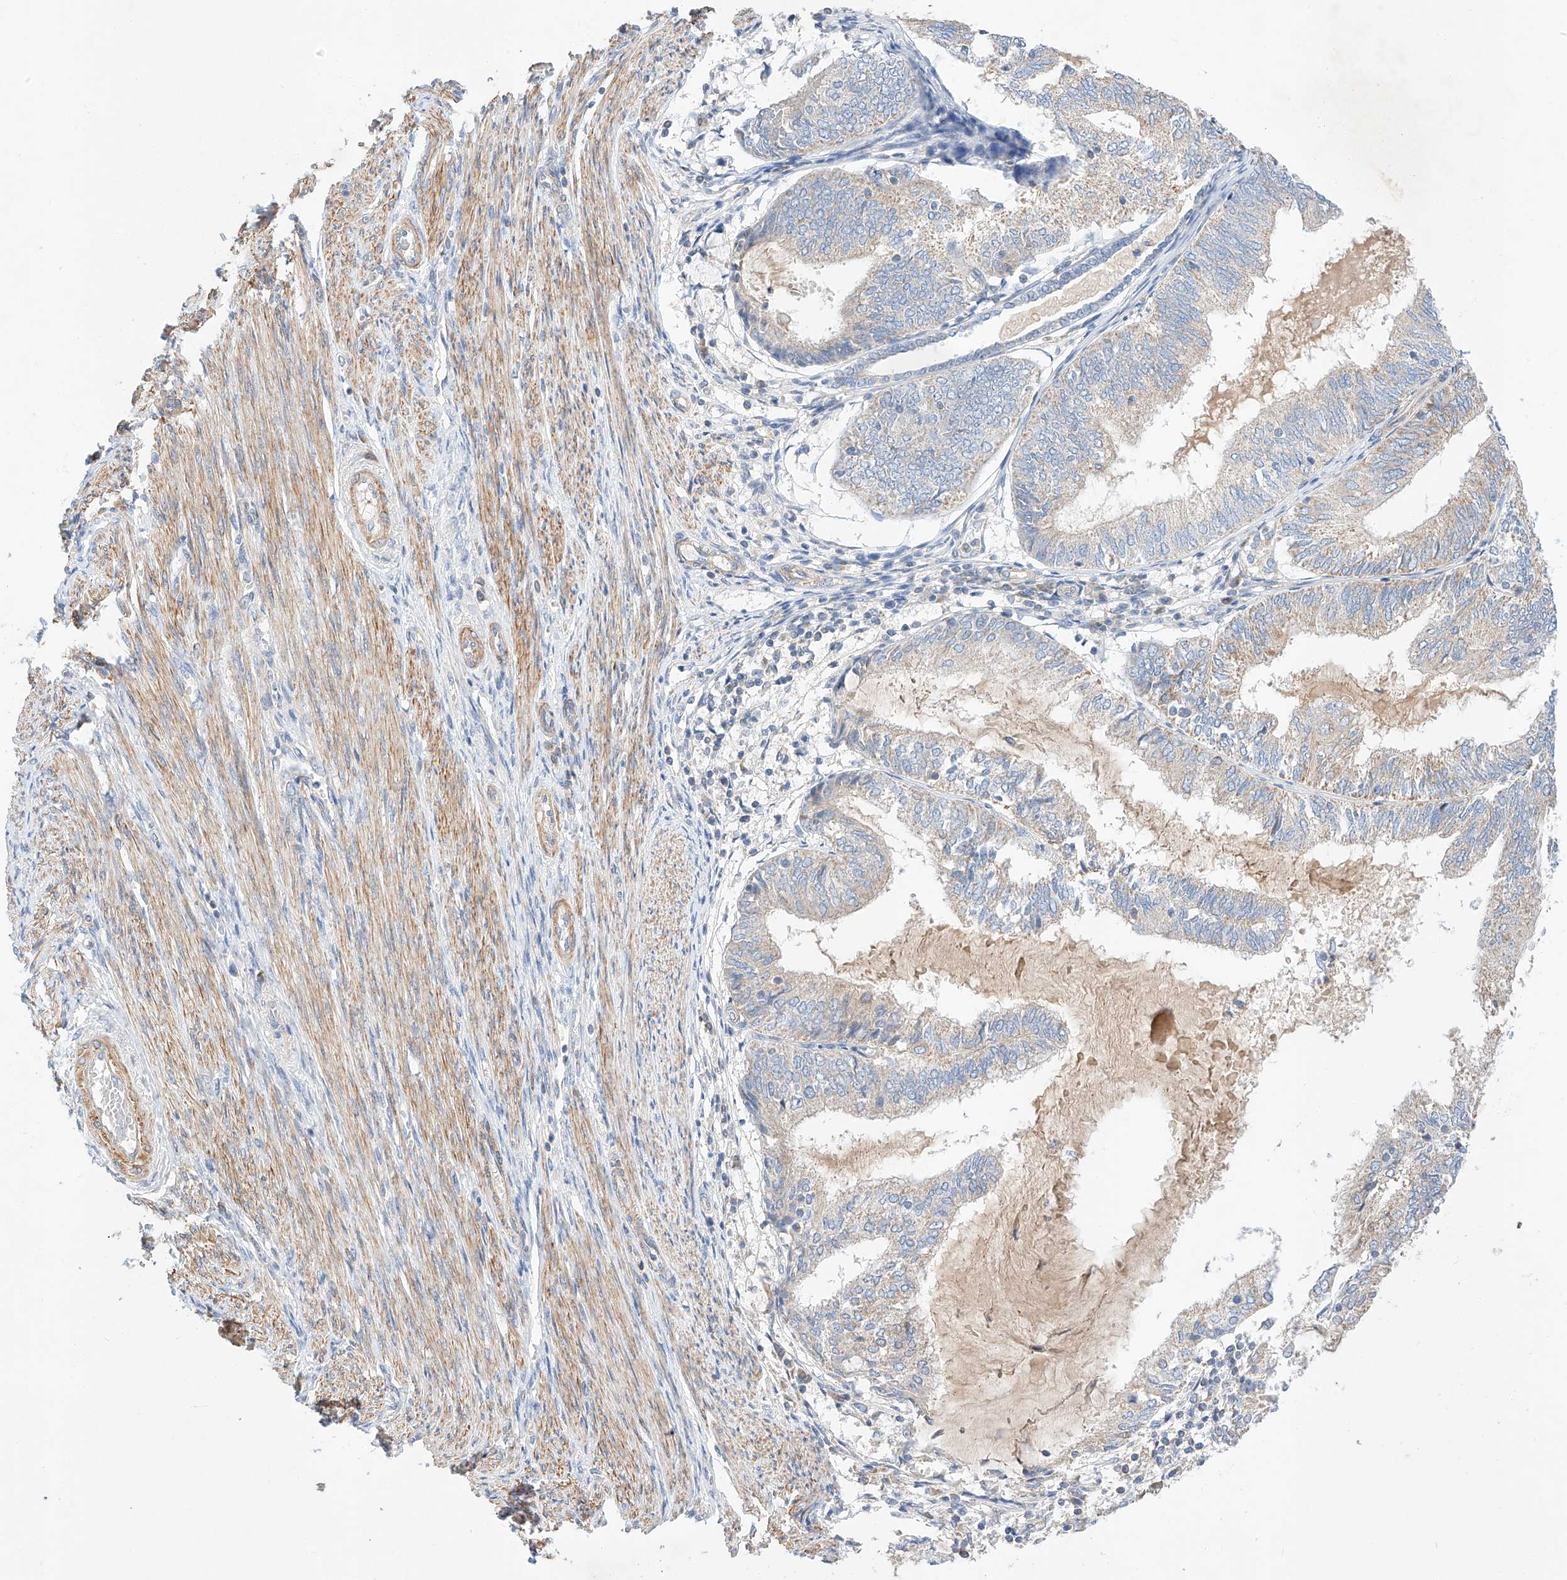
{"staining": {"intensity": "negative", "quantity": "none", "location": "none"}, "tissue": "endometrial cancer", "cell_type": "Tumor cells", "image_type": "cancer", "snomed": [{"axis": "morphology", "description": "Adenocarcinoma, NOS"}, {"axis": "topography", "description": "Endometrium"}], "caption": "Adenocarcinoma (endometrial) was stained to show a protein in brown. There is no significant expression in tumor cells.", "gene": "C6orf118", "patient": {"sex": "female", "age": 81}}